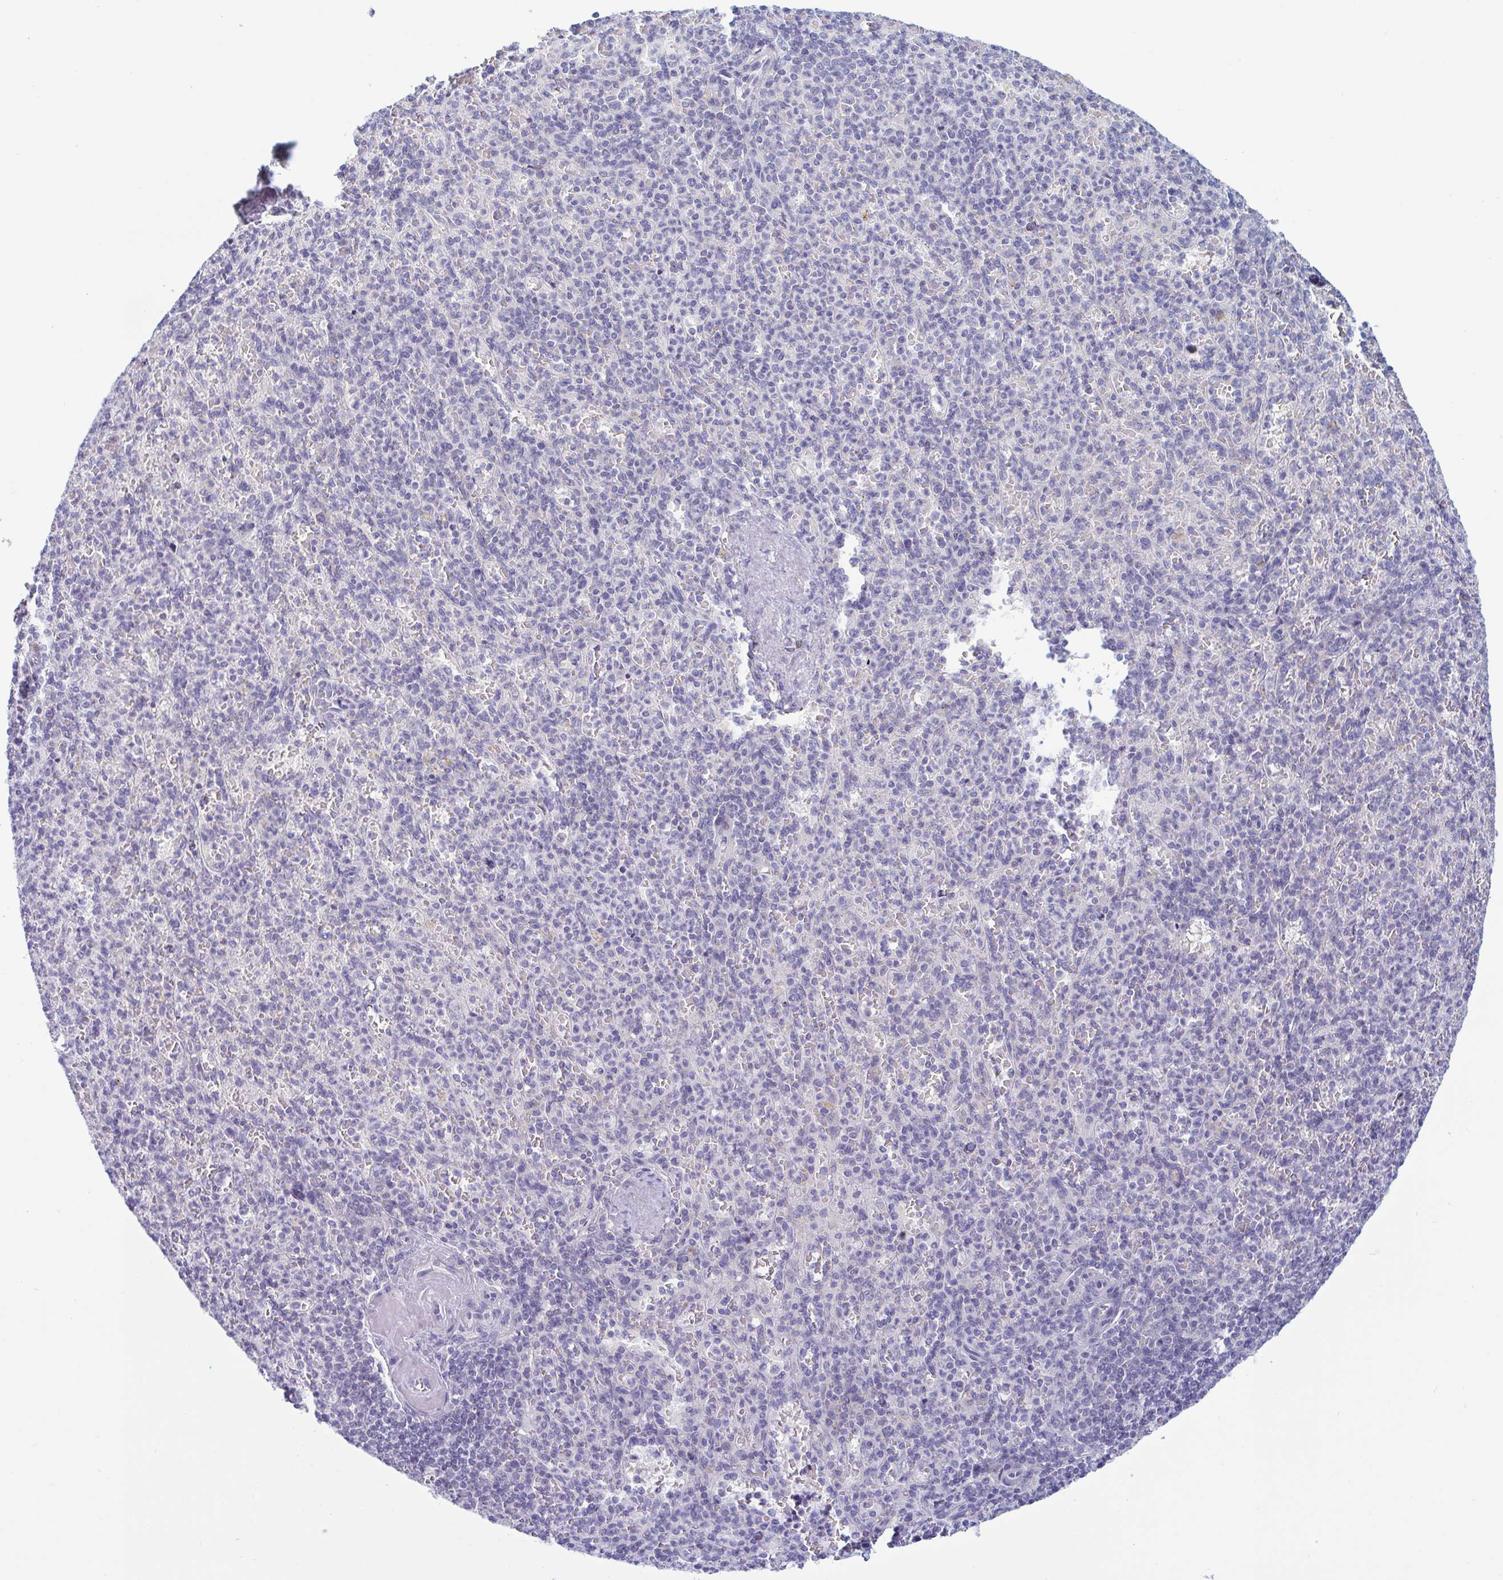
{"staining": {"intensity": "negative", "quantity": "none", "location": "none"}, "tissue": "spleen", "cell_type": "Cells in red pulp", "image_type": "normal", "snomed": [{"axis": "morphology", "description": "Normal tissue, NOS"}, {"axis": "topography", "description": "Spleen"}], "caption": "Immunohistochemistry of benign spleen reveals no staining in cells in red pulp.", "gene": "NAA30", "patient": {"sex": "female", "age": 74}}